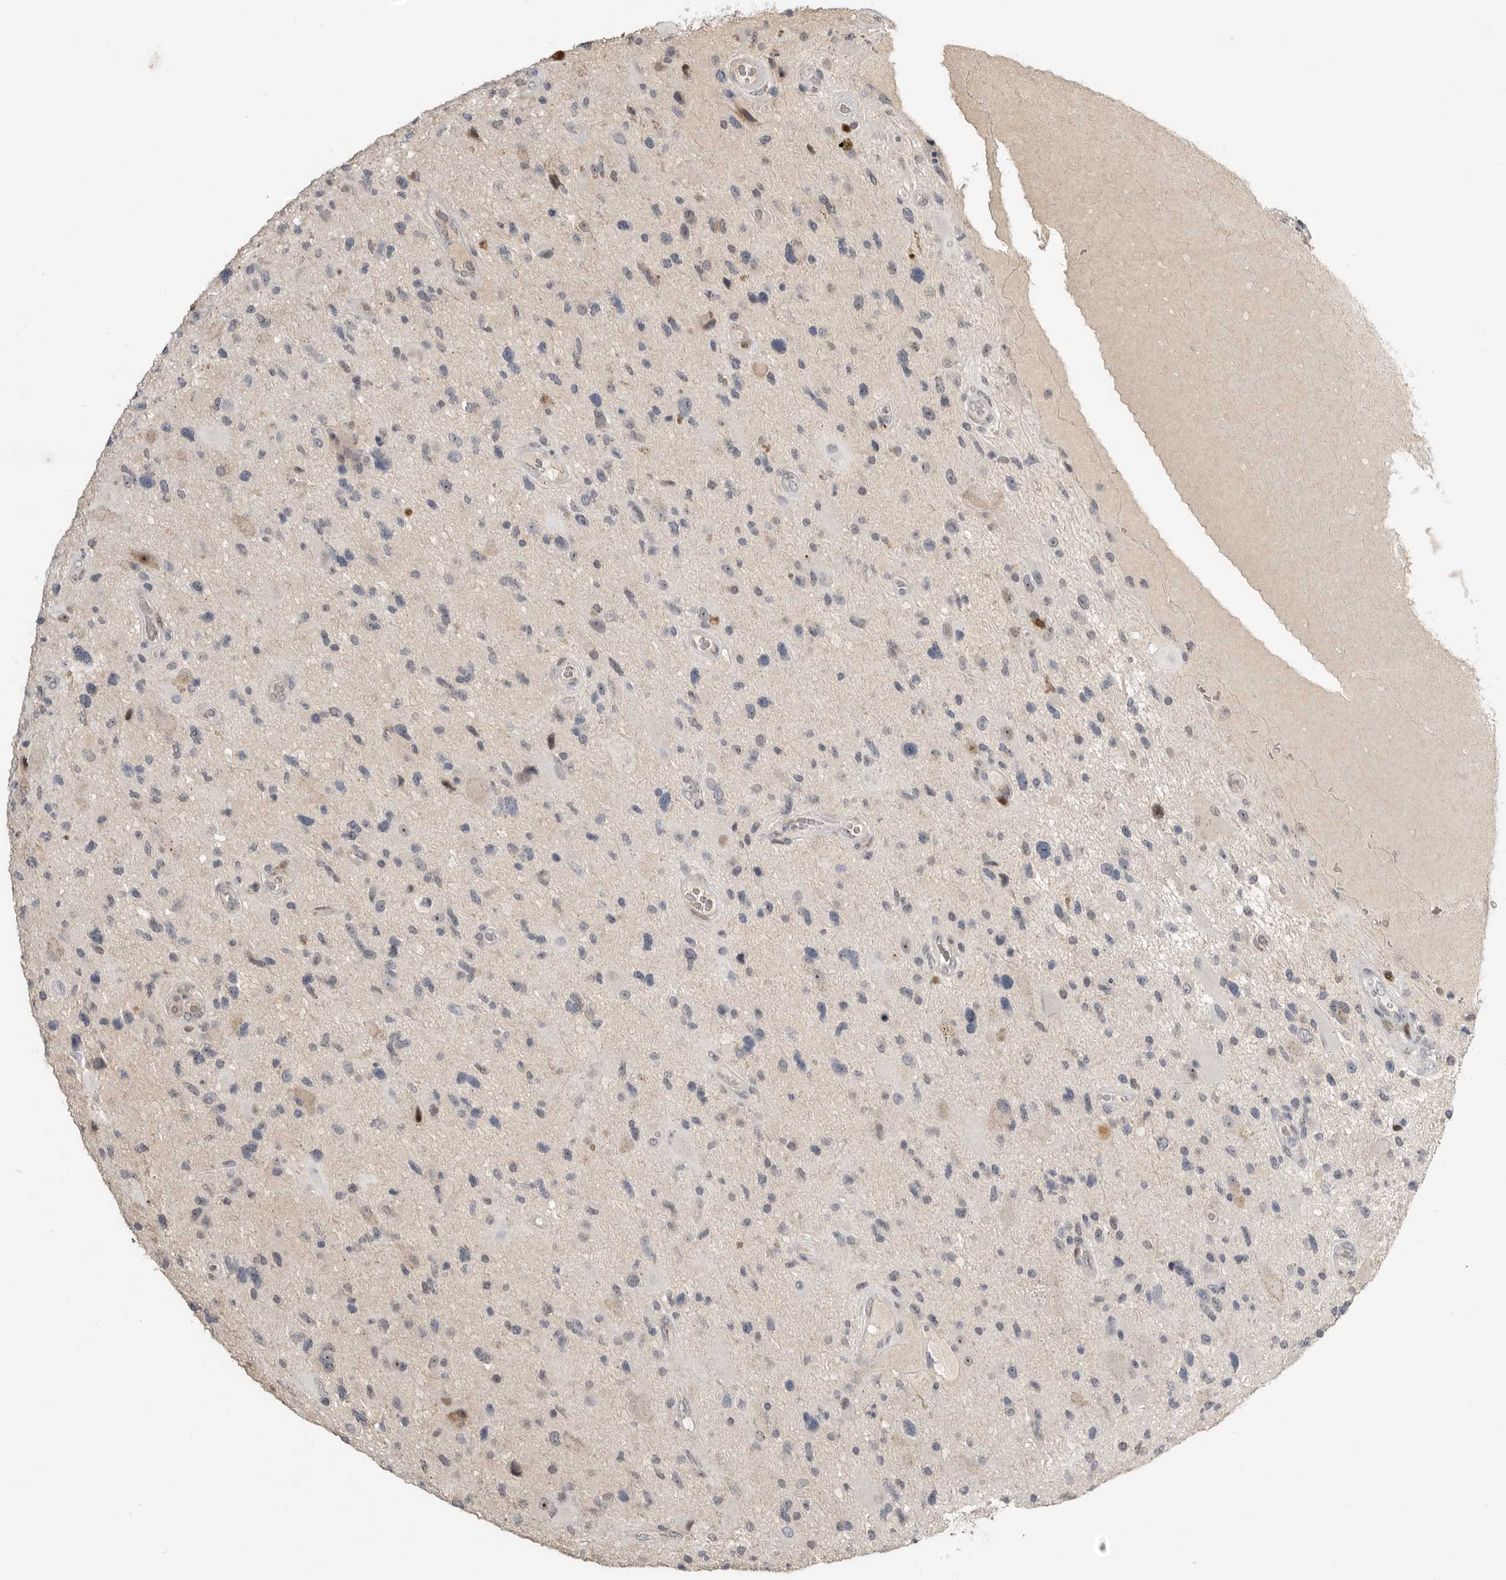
{"staining": {"intensity": "negative", "quantity": "none", "location": "none"}, "tissue": "glioma", "cell_type": "Tumor cells", "image_type": "cancer", "snomed": [{"axis": "morphology", "description": "Glioma, malignant, High grade"}, {"axis": "topography", "description": "Brain"}], "caption": "High magnification brightfield microscopy of glioma stained with DAB (brown) and counterstained with hematoxylin (blue): tumor cells show no significant positivity.", "gene": "PCMTD1", "patient": {"sex": "male", "age": 33}}